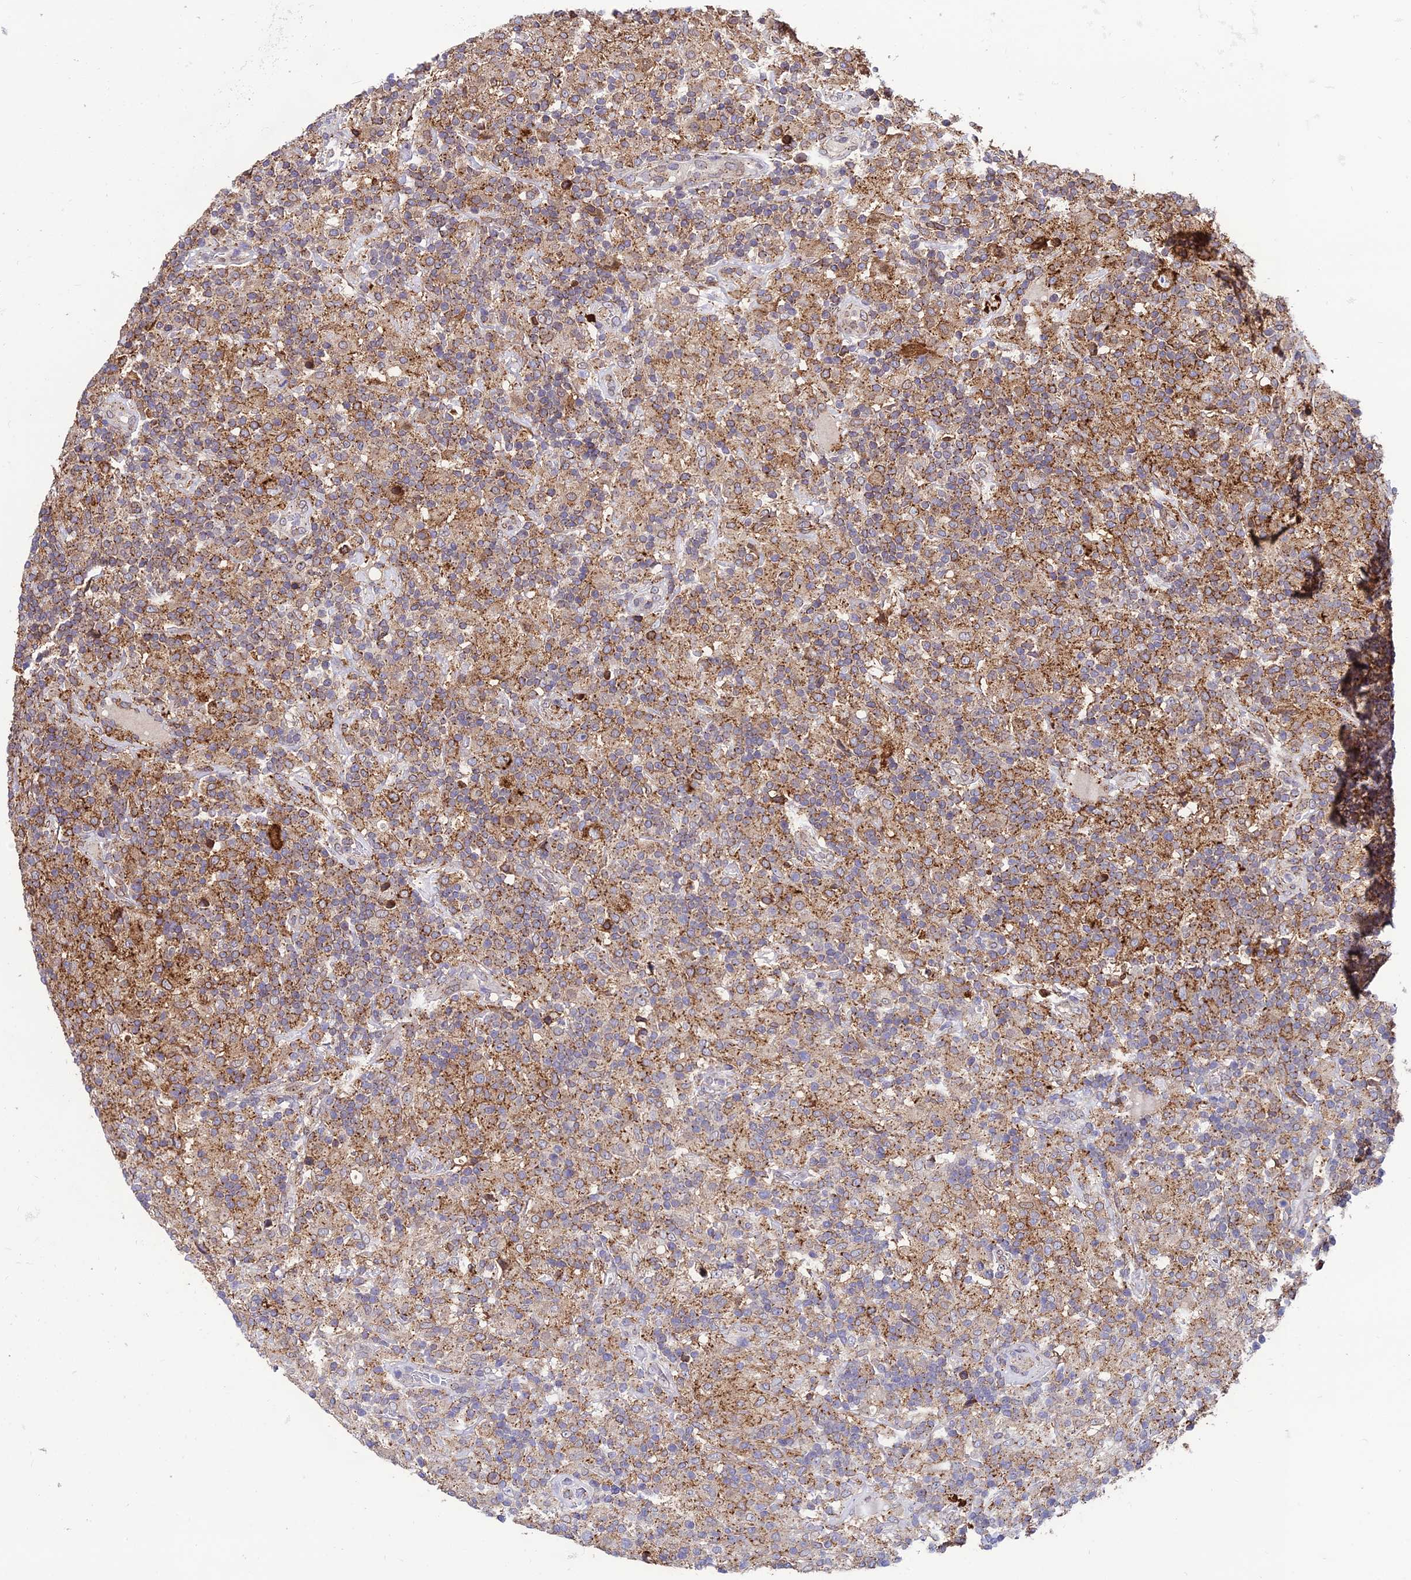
{"staining": {"intensity": "weak", "quantity": "25%-75%", "location": "cytoplasmic/membranous"}, "tissue": "lymphoma", "cell_type": "Tumor cells", "image_type": "cancer", "snomed": [{"axis": "morphology", "description": "Hodgkin's disease, NOS"}, {"axis": "topography", "description": "Lymph node"}], "caption": "An image of human lymphoma stained for a protein reveals weak cytoplasmic/membranous brown staining in tumor cells.", "gene": "DDX19A", "patient": {"sex": "male", "age": 70}}